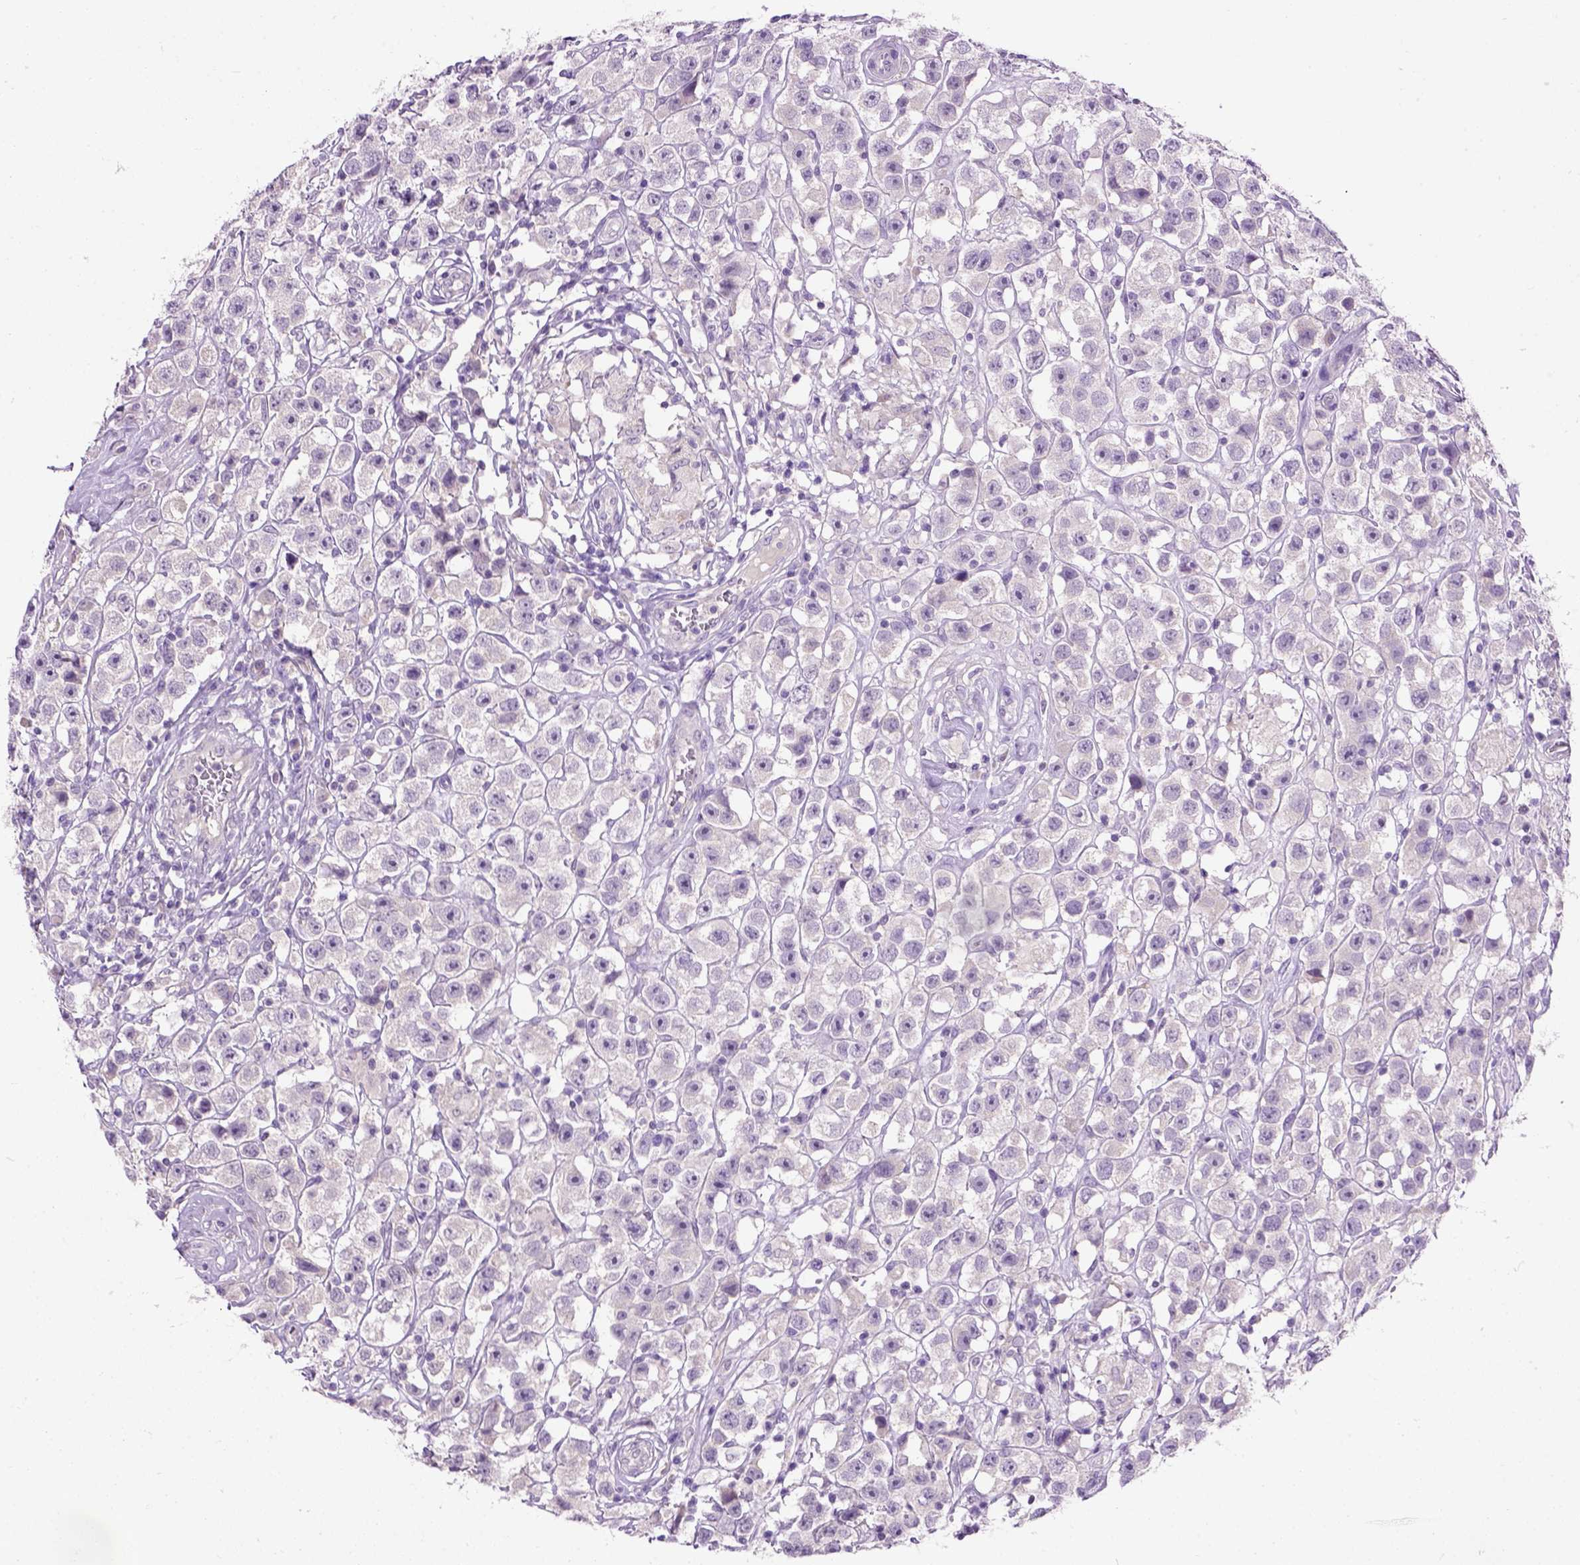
{"staining": {"intensity": "negative", "quantity": "none", "location": "none"}, "tissue": "testis cancer", "cell_type": "Tumor cells", "image_type": "cancer", "snomed": [{"axis": "morphology", "description": "Seminoma, NOS"}, {"axis": "topography", "description": "Testis"}], "caption": "This is an IHC histopathology image of testis seminoma. There is no positivity in tumor cells.", "gene": "MAPT", "patient": {"sex": "male", "age": 45}}